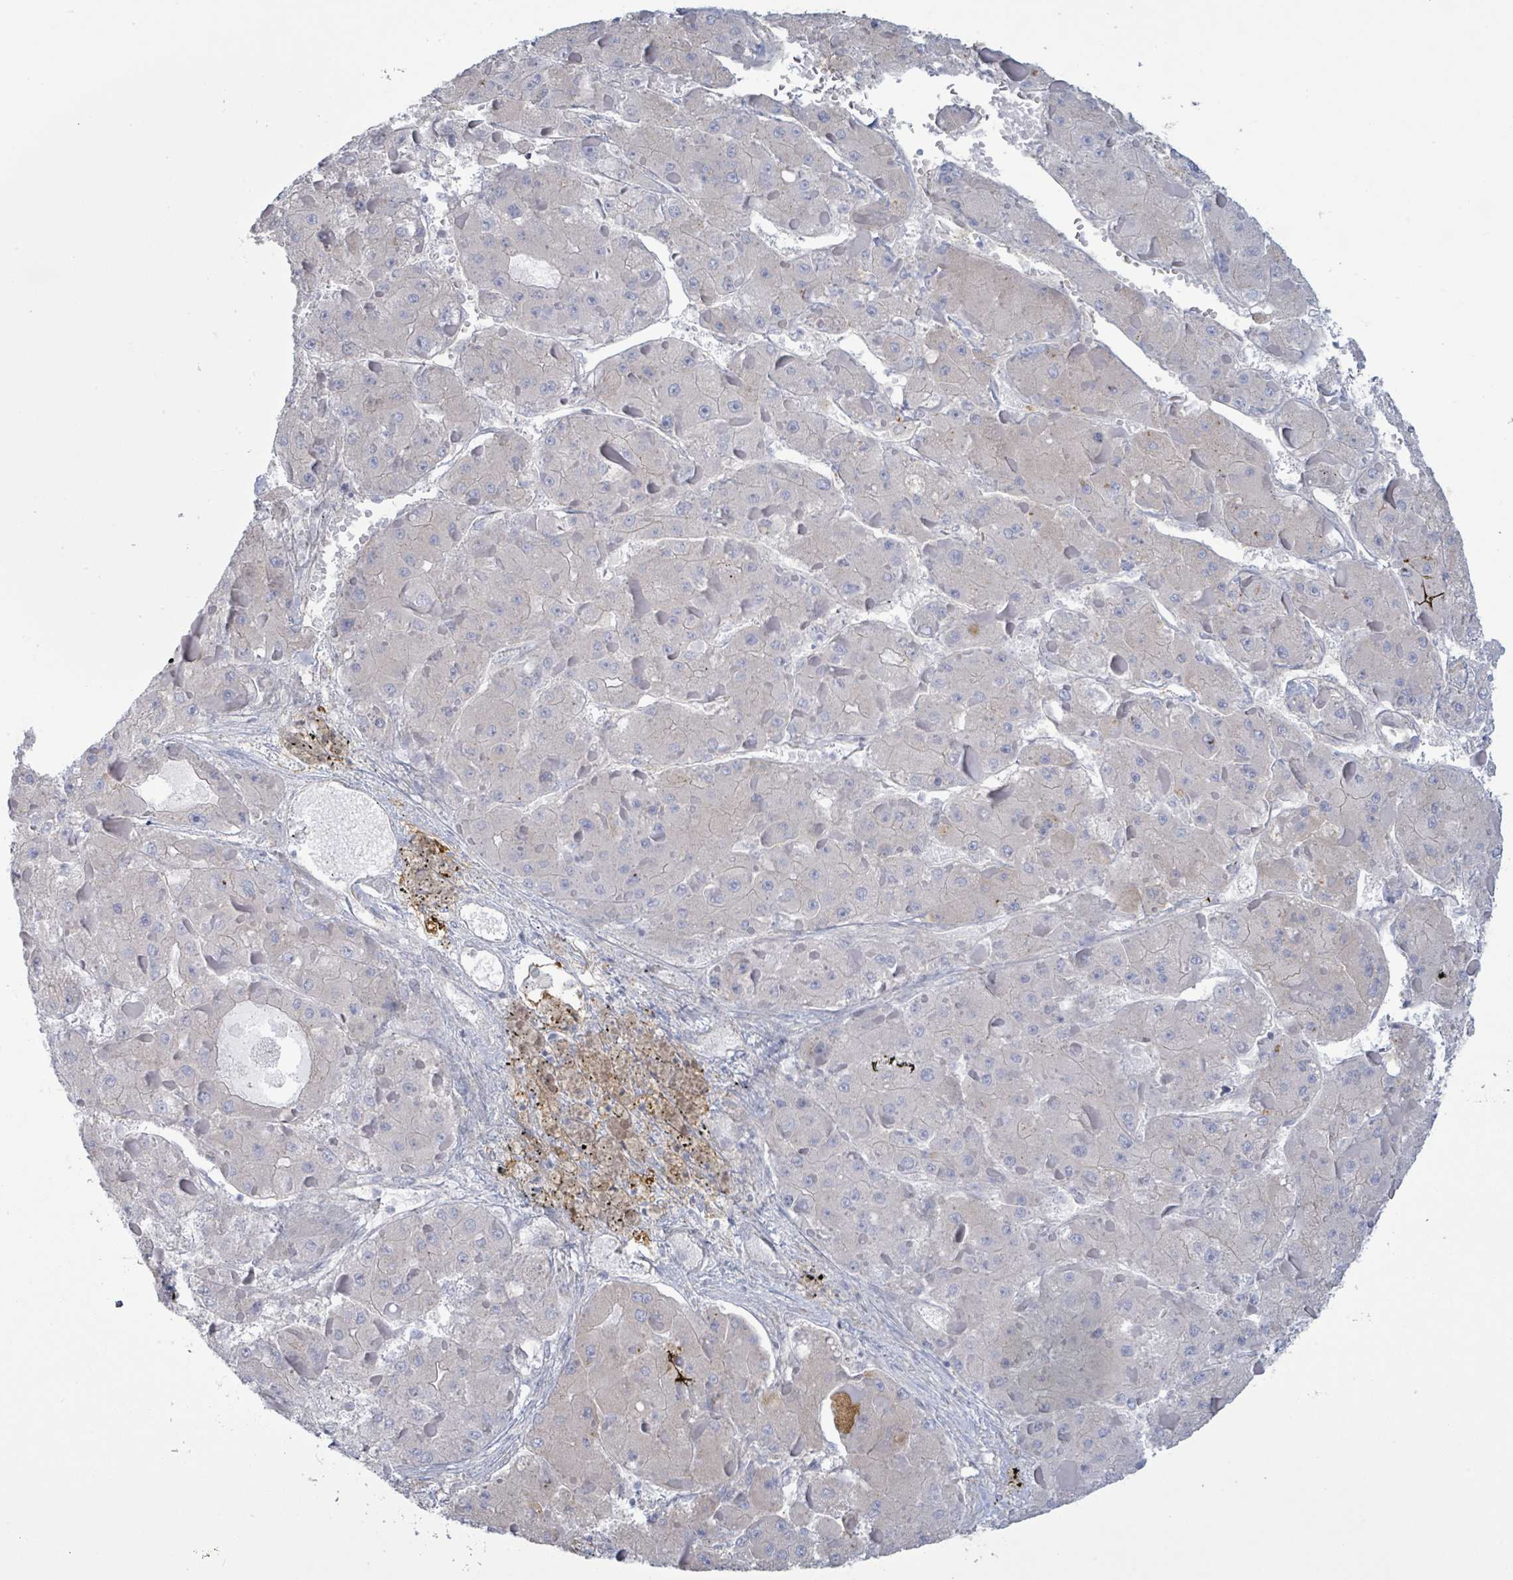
{"staining": {"intensity": "negative", "quantity": "none", "location": "none"}, "tissue": "liver cancer", "cell_type": "Tumor cells", "image_type": "cancer", "snomed": [{"axis": "morphology", "description": "Carcinoma, Hepatocellular, NOS"}, {"axis": "topography", "description": "Liver"}], "caption": "IHC image of neoplastic tissue: hepatocellular carcinoma (liver) stained with DAB (3,3'-diaminobenzidine) shows no significant protein staining in tumor cells.", "gene": "COL13A1", "patient": {"sex": "female", "age": 73}}